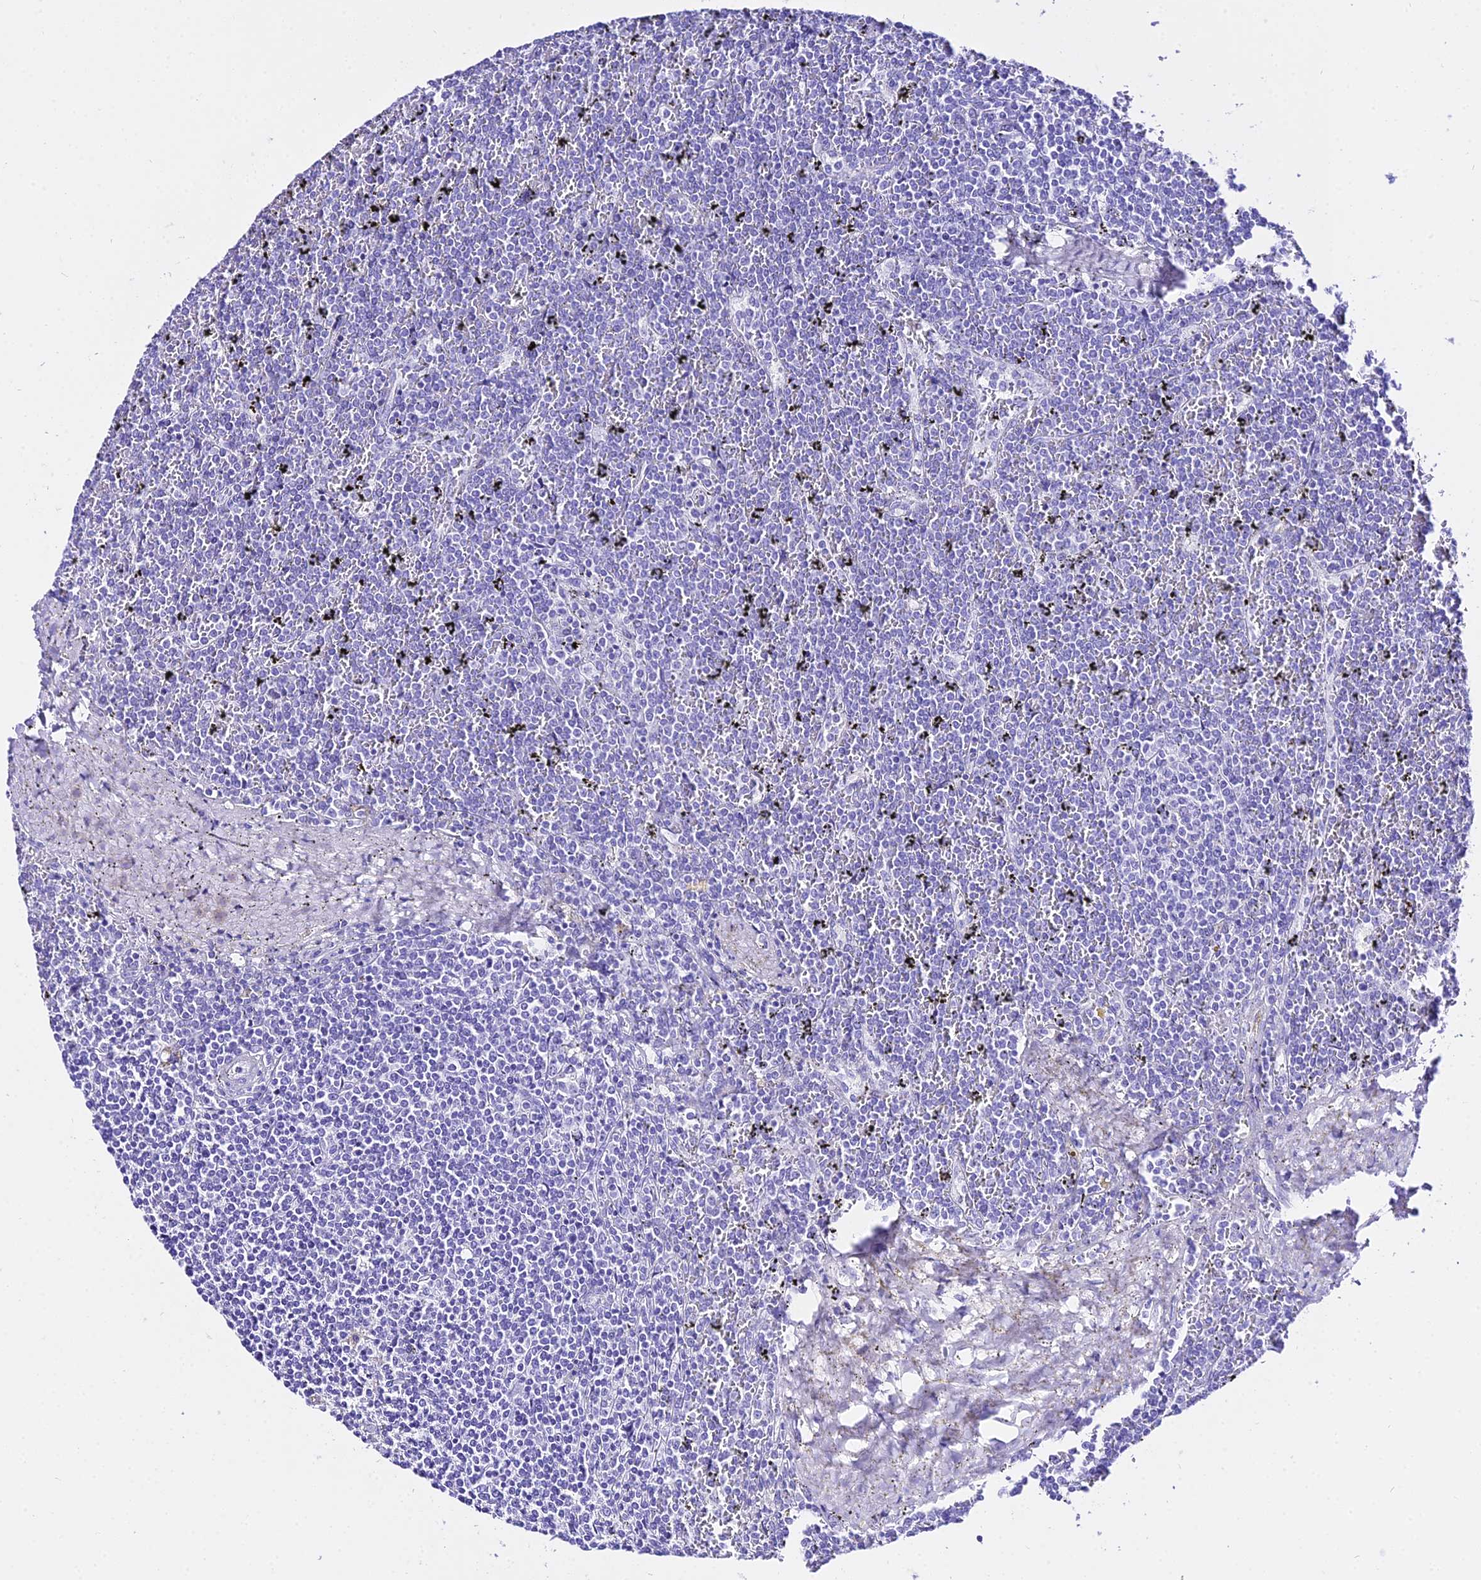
{"staining": {"intensity": "negative", "quantity": "none", "location": "none"}, "tissue": "lymphoma", "cell_type": "Tumor cells", "image_type": "cancer", "snomed": [{"axis": "morphology", "description": "Malignant lymphoma, non-Hodgkin's type, Low grade"}, {"axis": "topography", "description": "Spleen"}], "caption": "Human low-grade malignant lymphoma, non-Hodgkin's type stained for a protein using immunohistochemistry (IHC) exhibits no expression in tumor cells.", "gene": "TRMT44", "patient": {"sex": "female", "age": 19}}